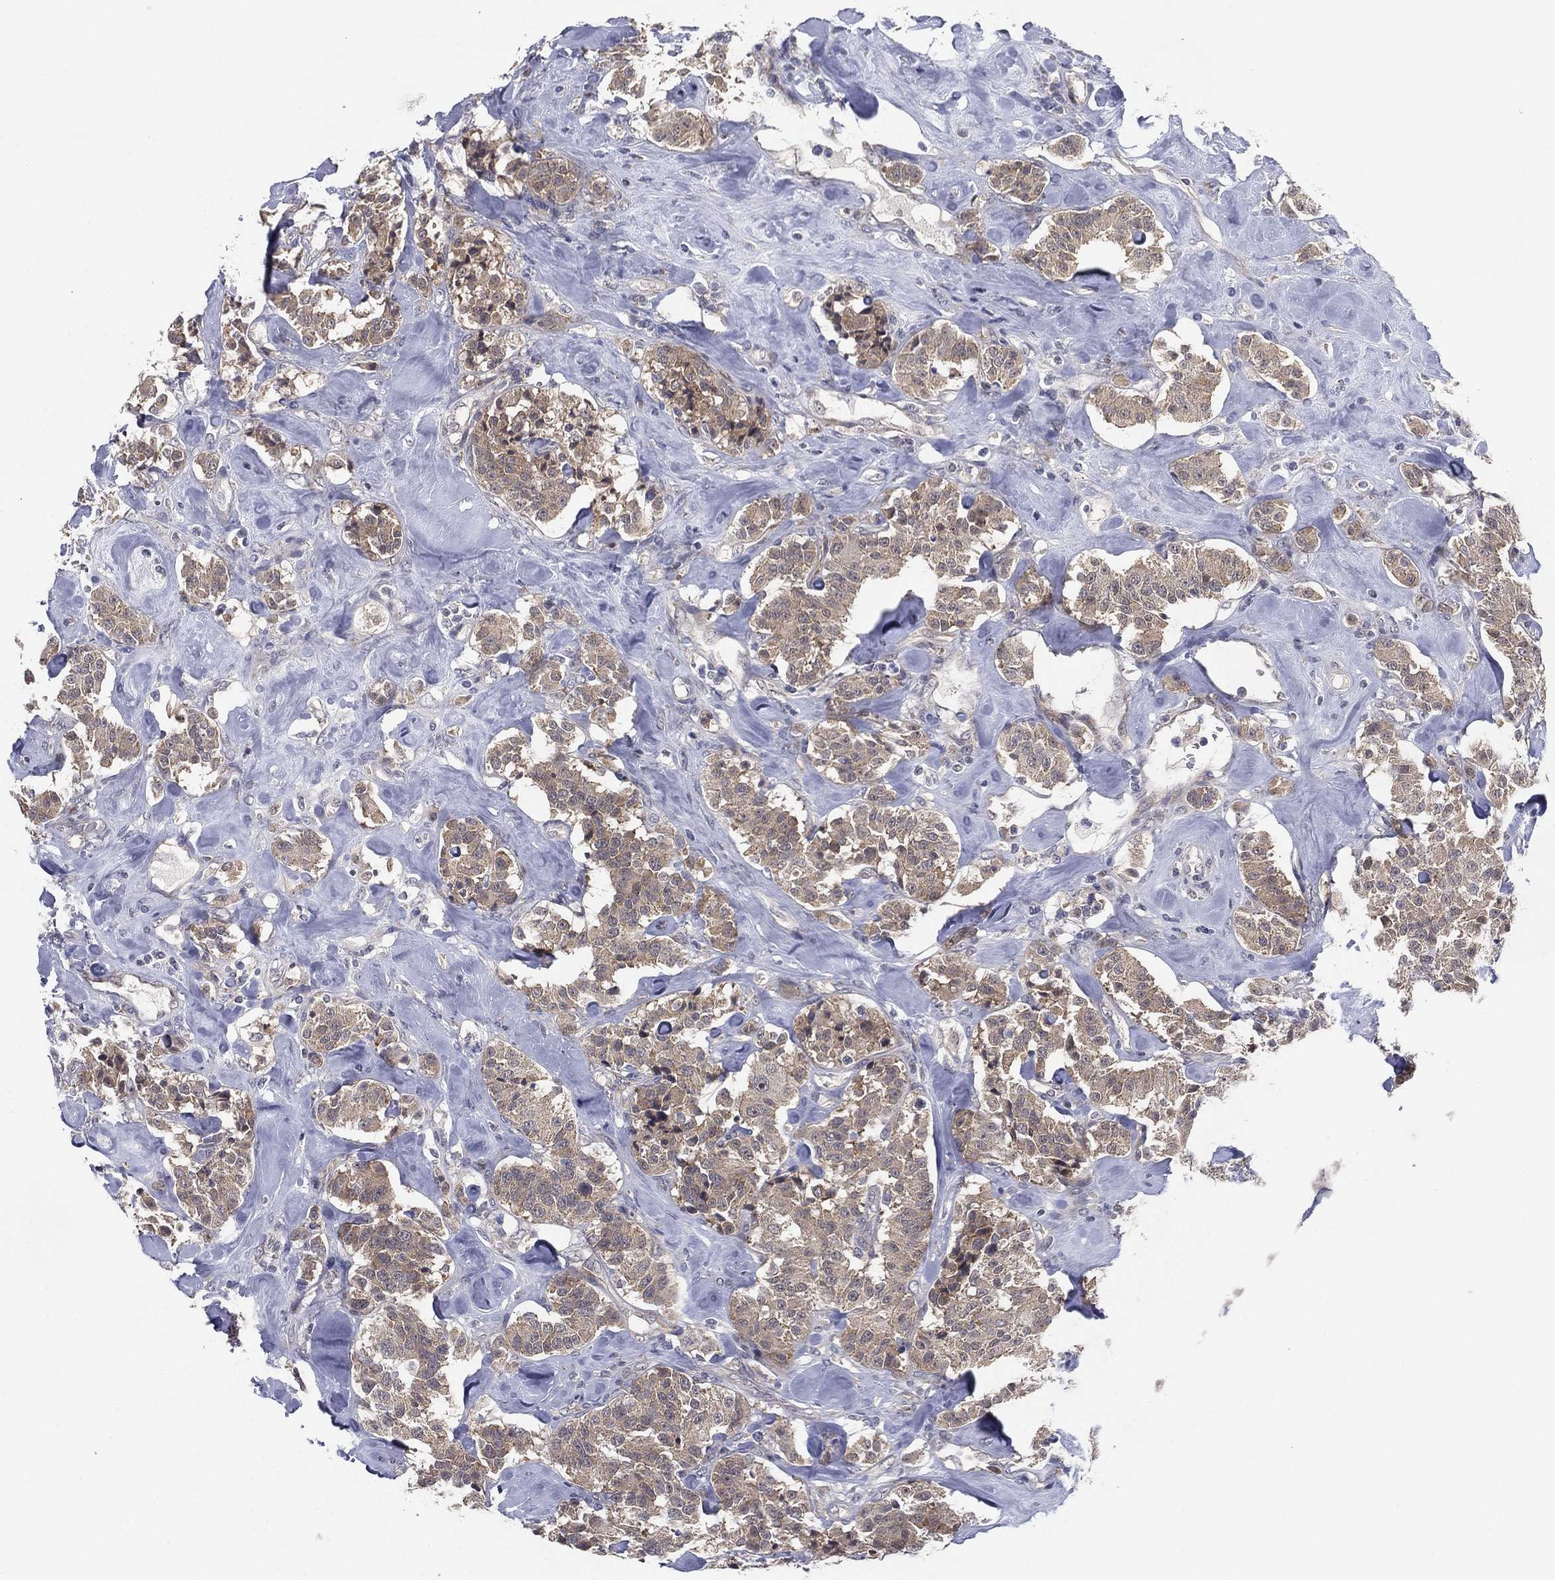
{"staining": {"intensity": "weak", "quantity": ">75%", "location": "cytoplasmic/membranous"}, "tissue": "carcinoid", "cell_type": "Tumor cells", "image_type": "cancer", "snomed": [{"axis": "morphology", "description": "Carcinoid, malignant, NOS"}, {"axis": "topography", "description": "Pancreas"}], "caption": "Weak cytoplasmic/membranous expression for a protein is seen in approximately >75% of tumor cells of carcinoid using immunohistochemistry.", "gene": "KAT14", "patient": {"sex": "male", "age": 41}}